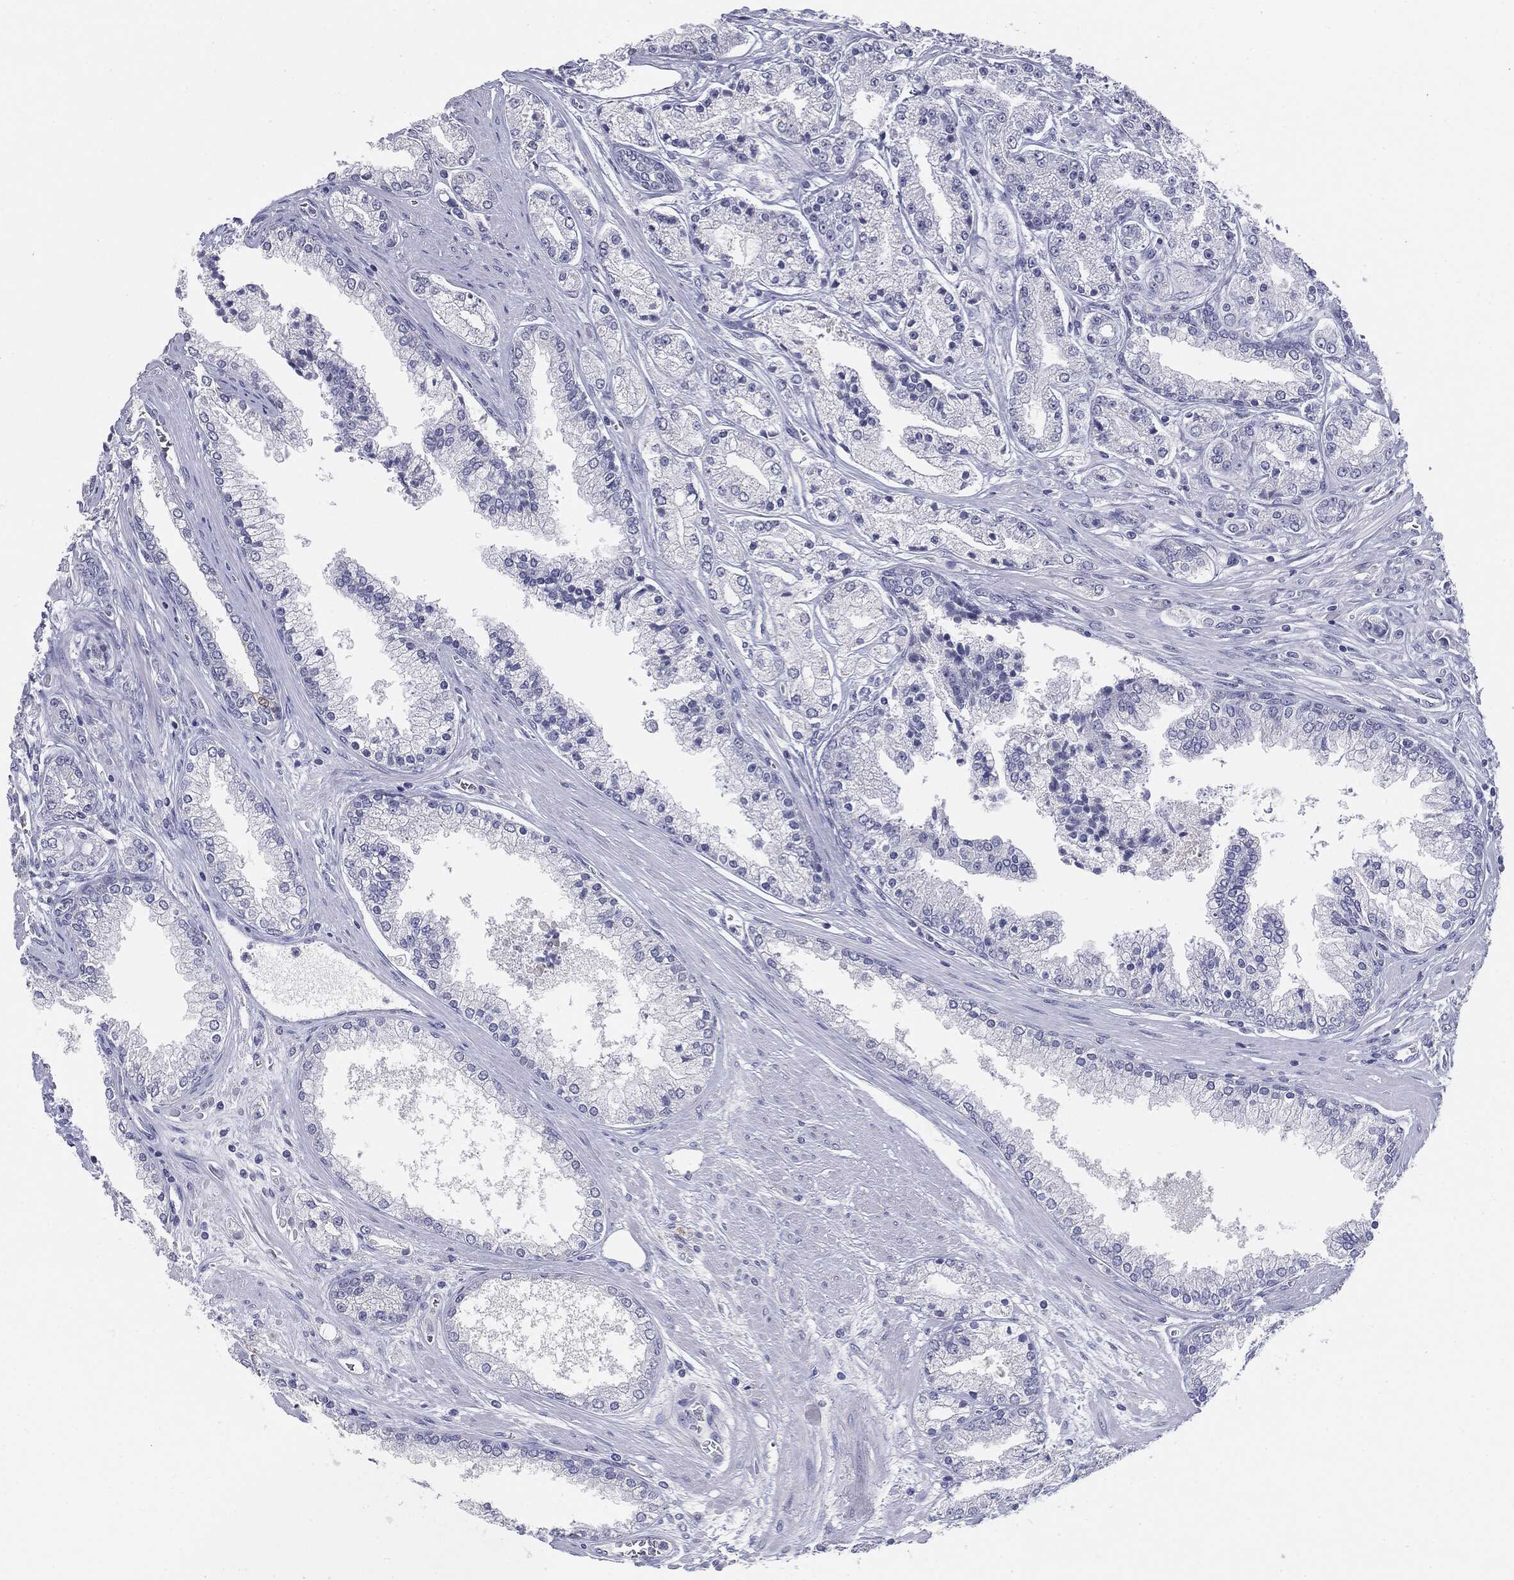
{"staining": {"intensity": "negative", "quantity": "none", "location": "none"}, "tissue": "prostate cancer", "cell_type": "Tumor cells", "image_type": "cancer", "snomed": [{"axis": "morphology", "description": "Adenocarcinoma, High grade"}, {"axis": "topography", "description": "Prostate"}], "caption": "Image shows no protein staining in tumor cells of prostate cancer (high-grade adenocarcinoma) tissue.", "gene": "SERPINB4", "patient": {"sex": "male", "age": 66}}